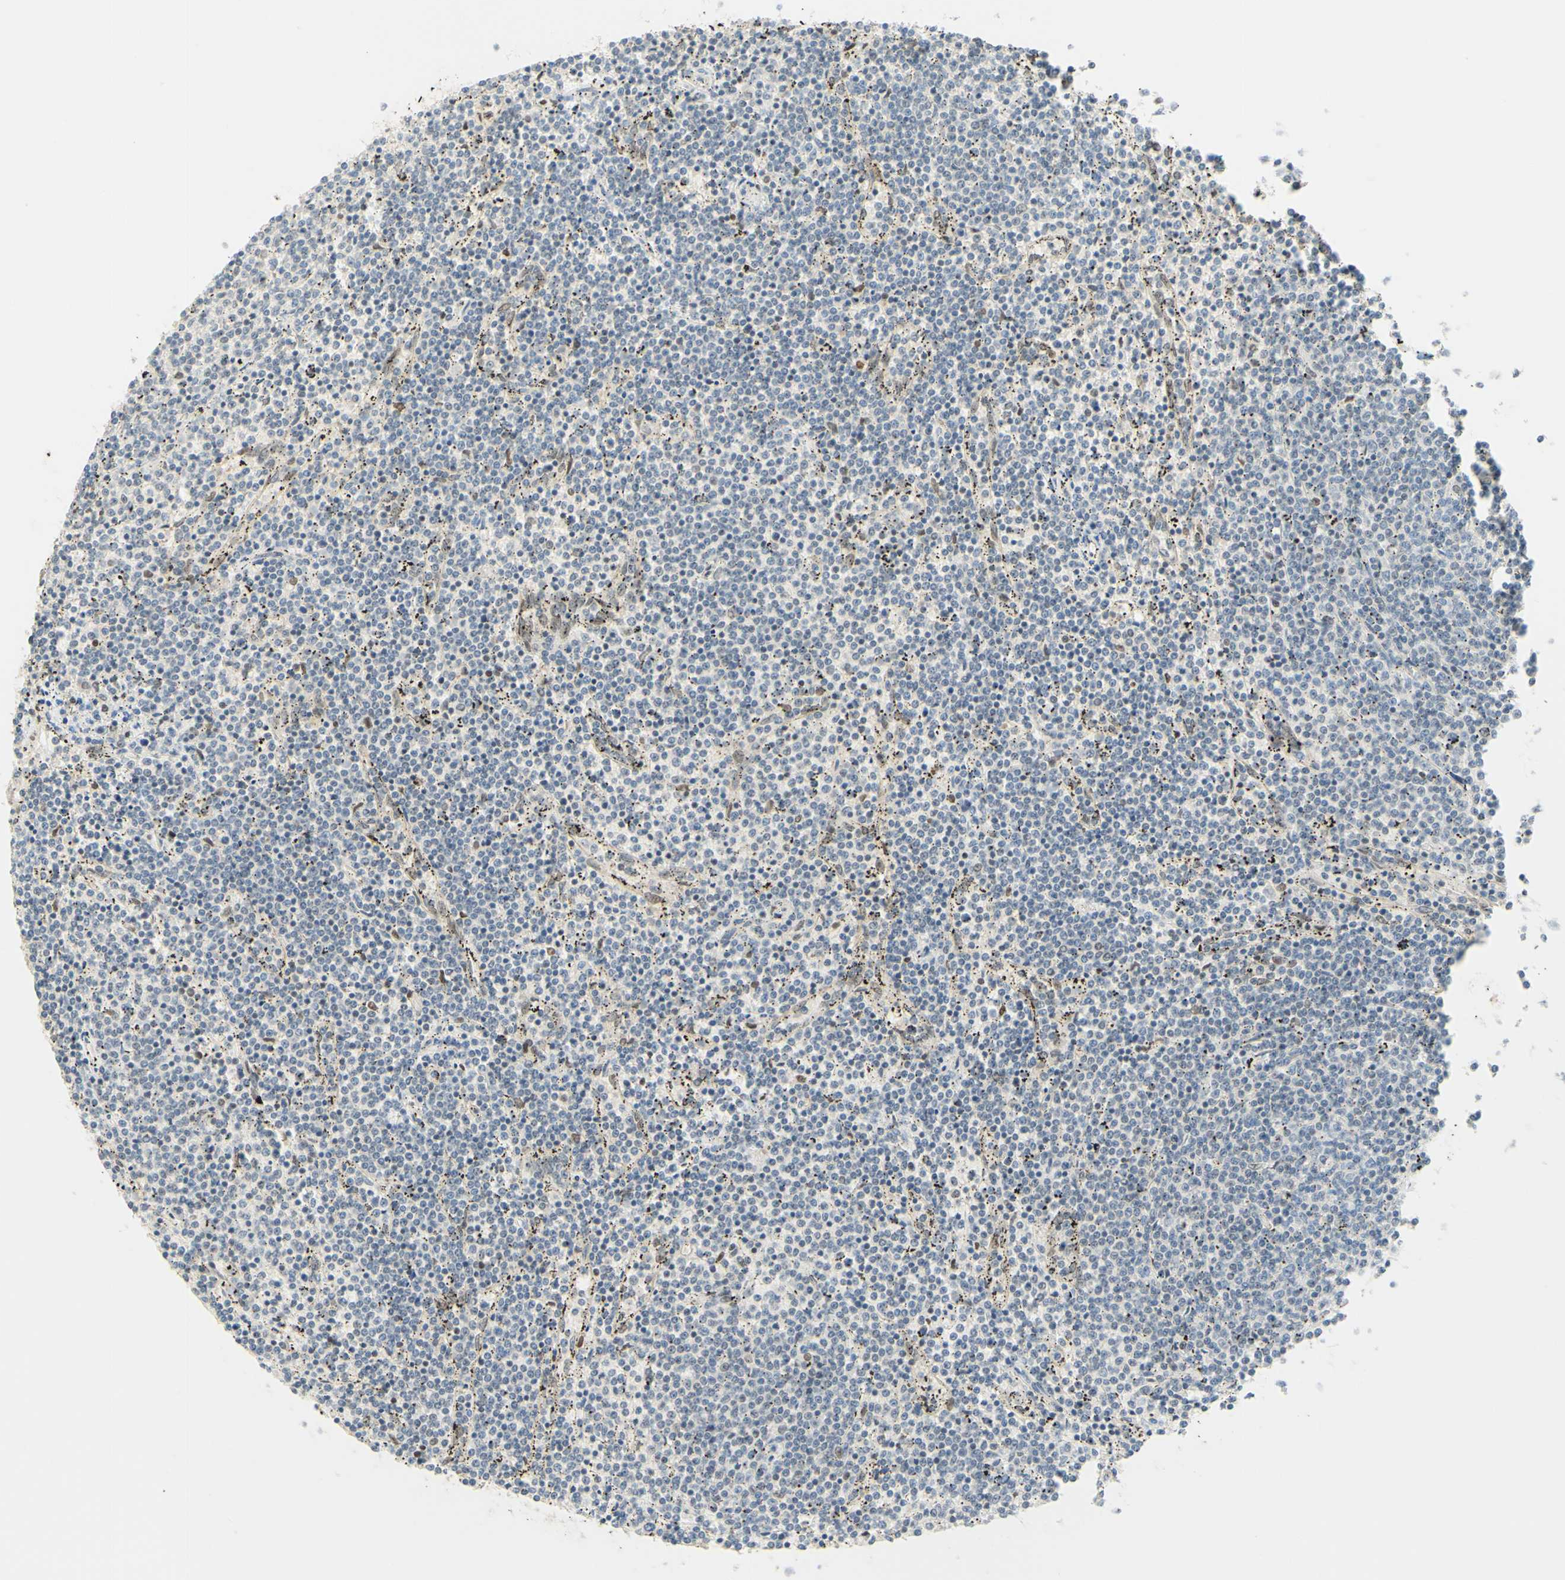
{"staining": {"intensity": "negative", "quantity": "none", "location": "none"}, "tissue": "lymphoma", "cell_type": "Tumor cells", "image_type": "cancer", "snomed": [{"axis": "morphology", "description": "Malignant lymphoma, non-Hodgkin's type, Low grade"}, {"axis": "topography", "description": "Spleen"}], "caption": "DAB (3,3'-diaminobenzidine) immunohistochemical staining of human lymphoma reveals no significant positivity in tumor cells.", "gene": "POLB", "patient": {"sex": "female", "age": 50}}